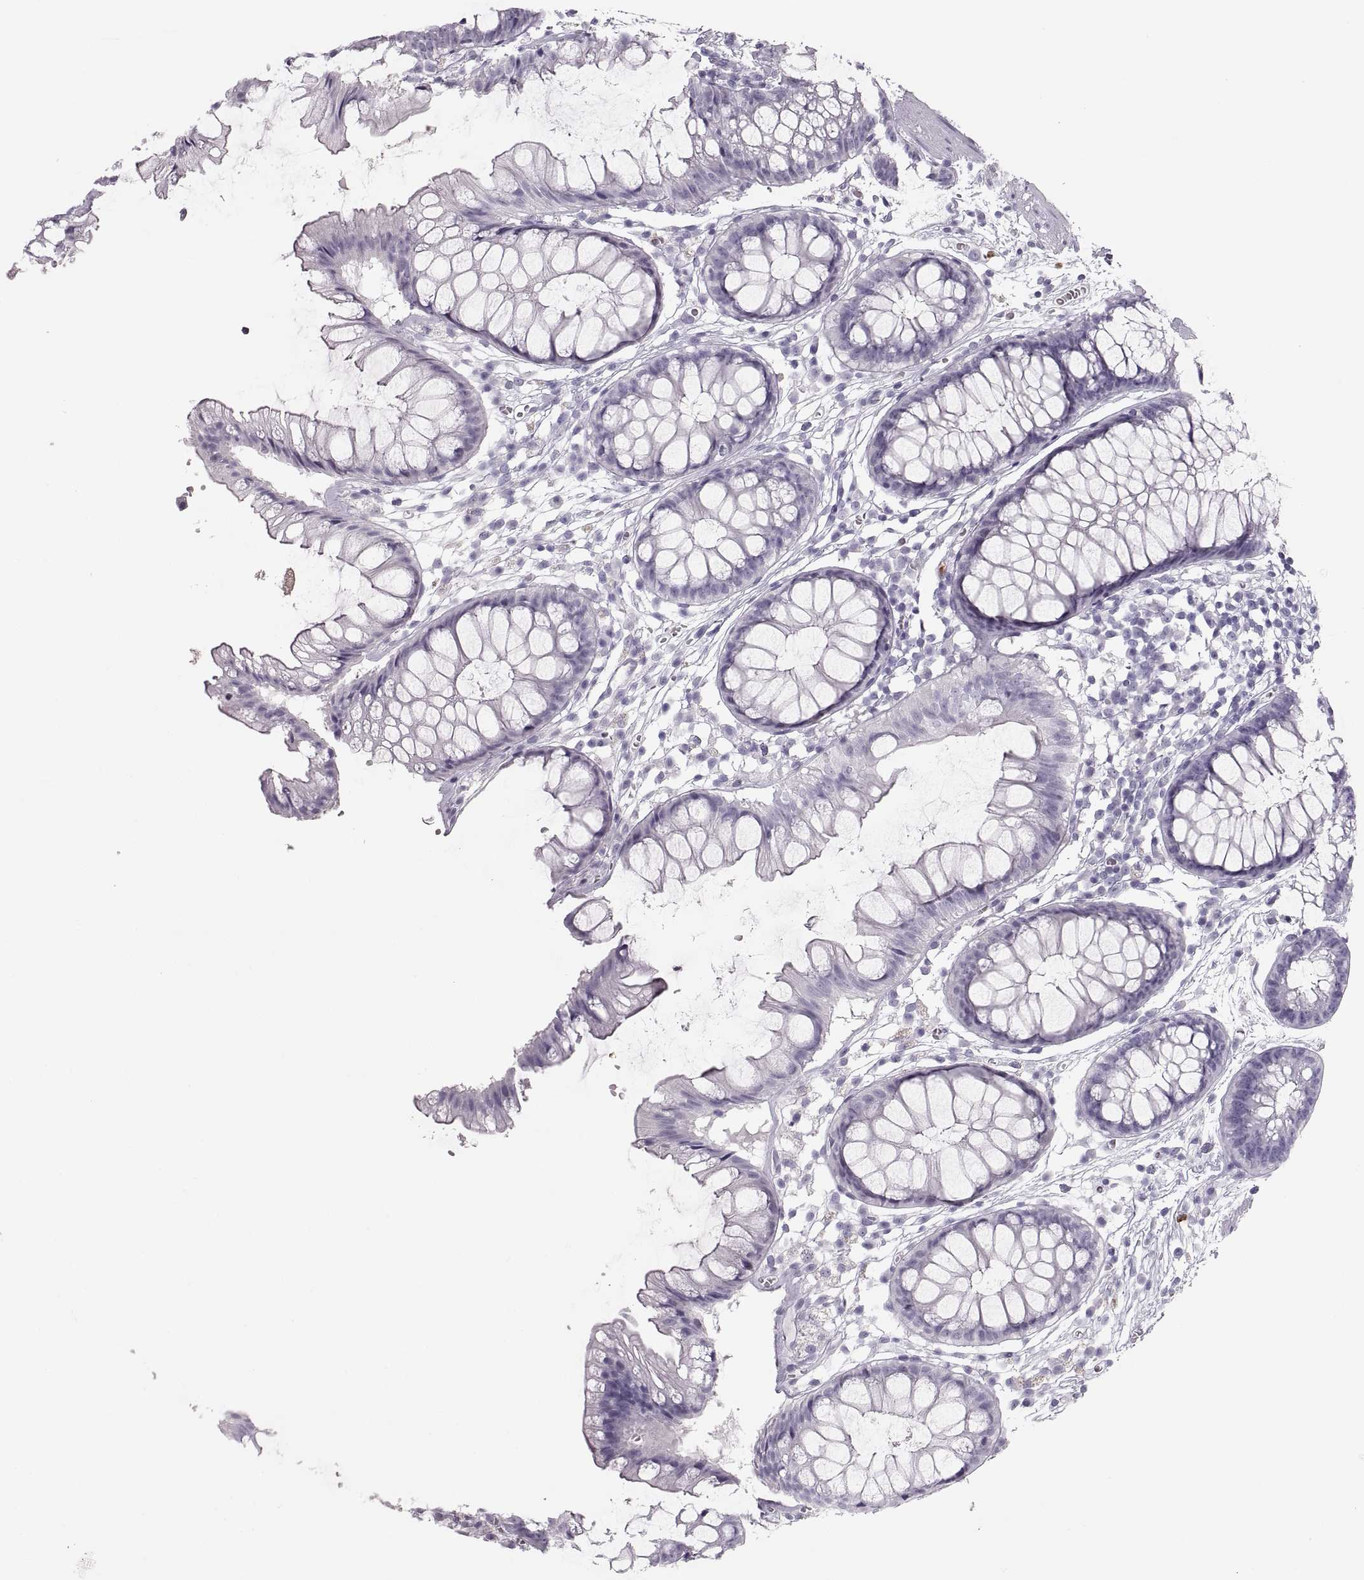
{"staining": {"intensity": "negative", "quantity": "none", "location": "none"}, "tissue": "colon", "cell_type": "Endothelial cells", "image_type": "normal", "snomed": [{"axis": "morphology", "description": "Normal tissue, NOS"}, {"axis": "morphology", "description": "Adenocarcinoma, NOS"}, {"axis": "topography", "description": "Colon"}], "caption": "This is an IHC histopathology image of normal human colon. There is no staining in endothelial cells.", "gene": "MILR1", "patient": {"sex": "male", "age": 65}}